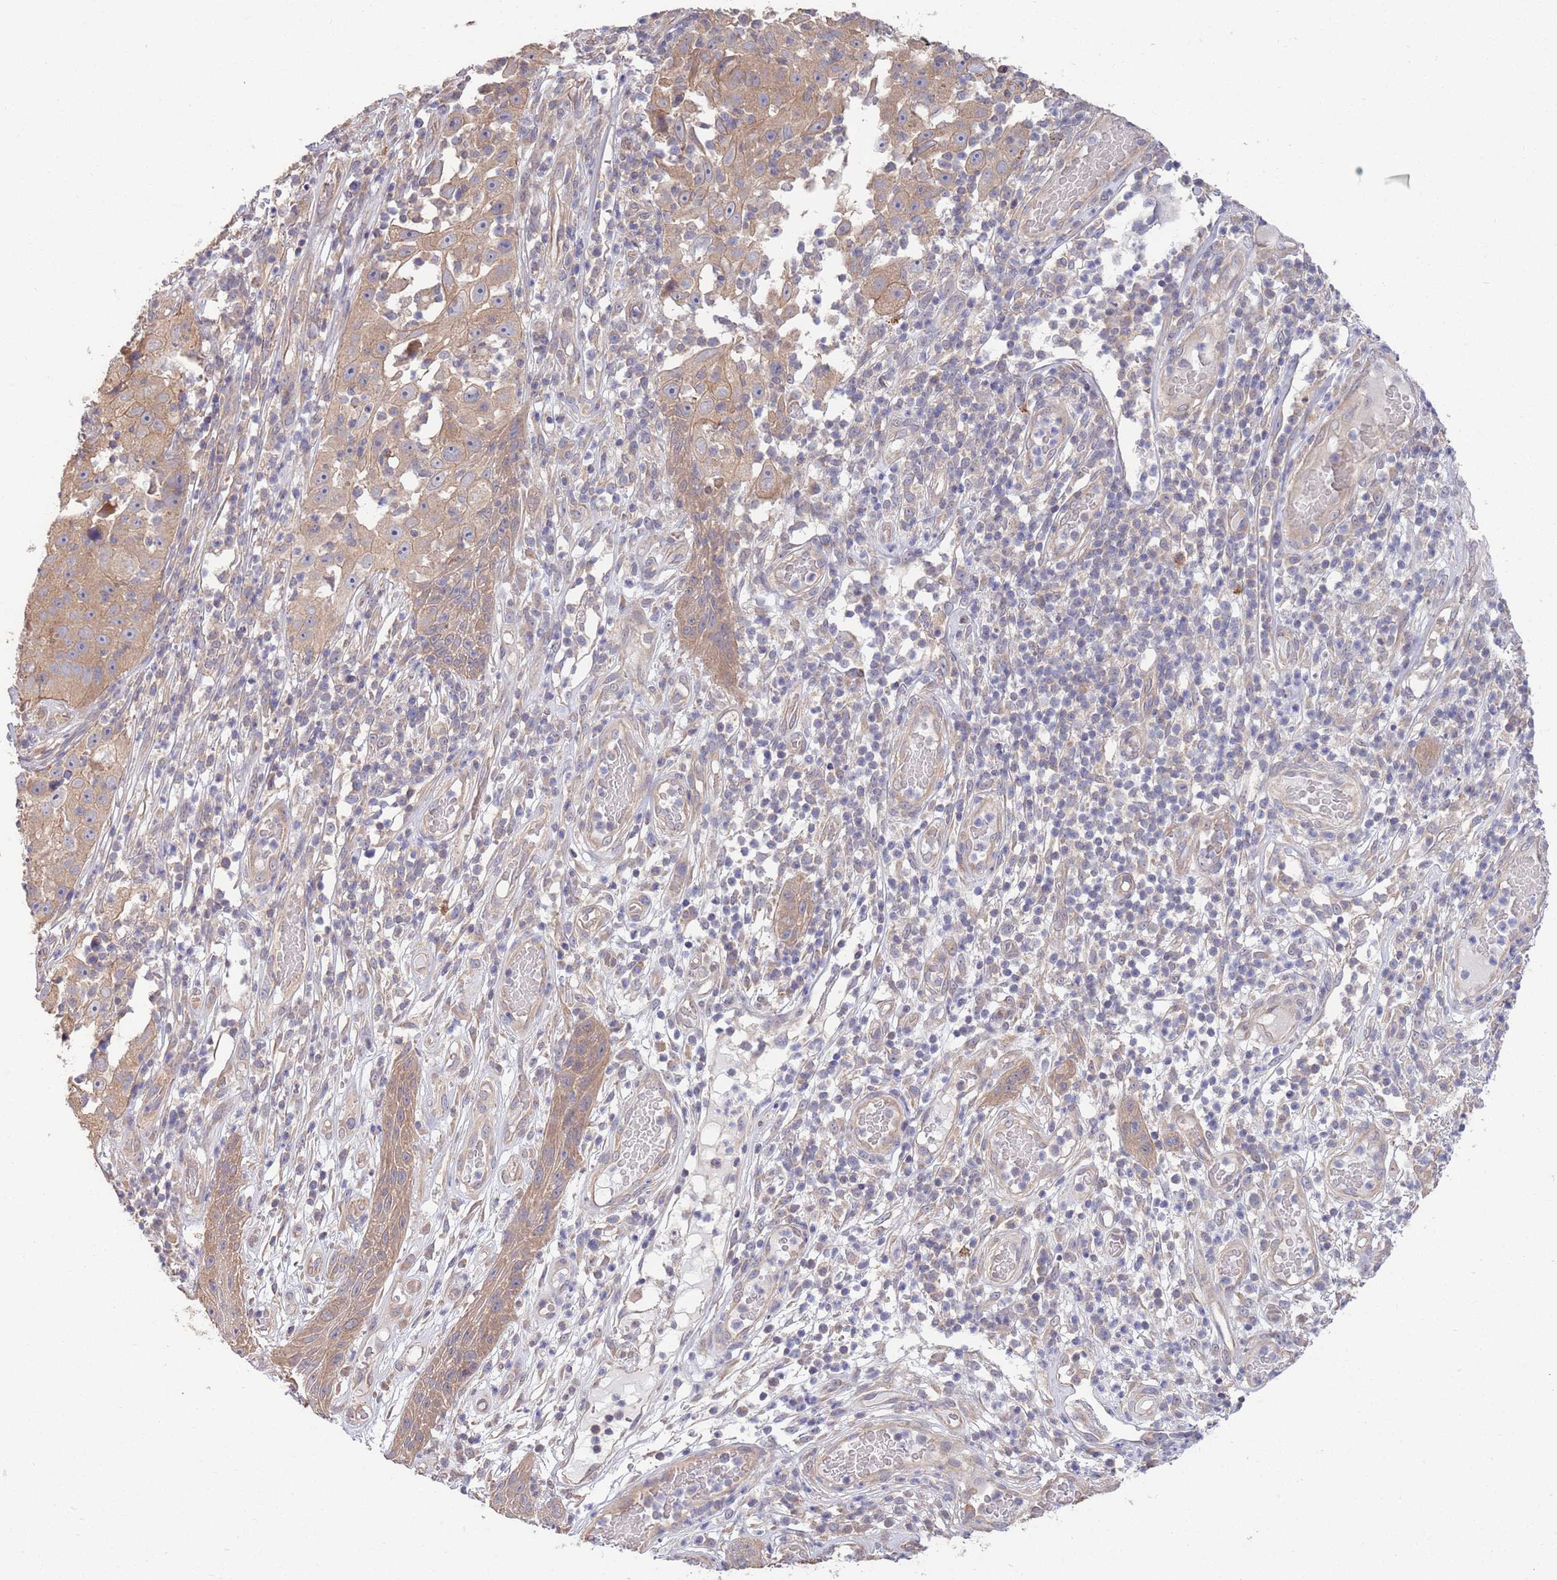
{"staining": {"intensity": "moderate", "quantity": ">75%", "location": "cytoplasmic/membranous"}, "tissue": "skin cancer", "cell_type": "Tumor cells", "image_type": "cancer", "snomed": [{"axis": "morphology", "description": "Squamous cell carcinoma, NOS"}, {"axis": "topography", "description": "Skin"}], "caption": "Moderate cytoplasmic/membranous positivity for a protein is seen in about >75% of tumor cells of skin cancer using immunohistochemistry (IHC).", "gene": "MARVELD2", "patient": {"sex": "female", "age": 87}}